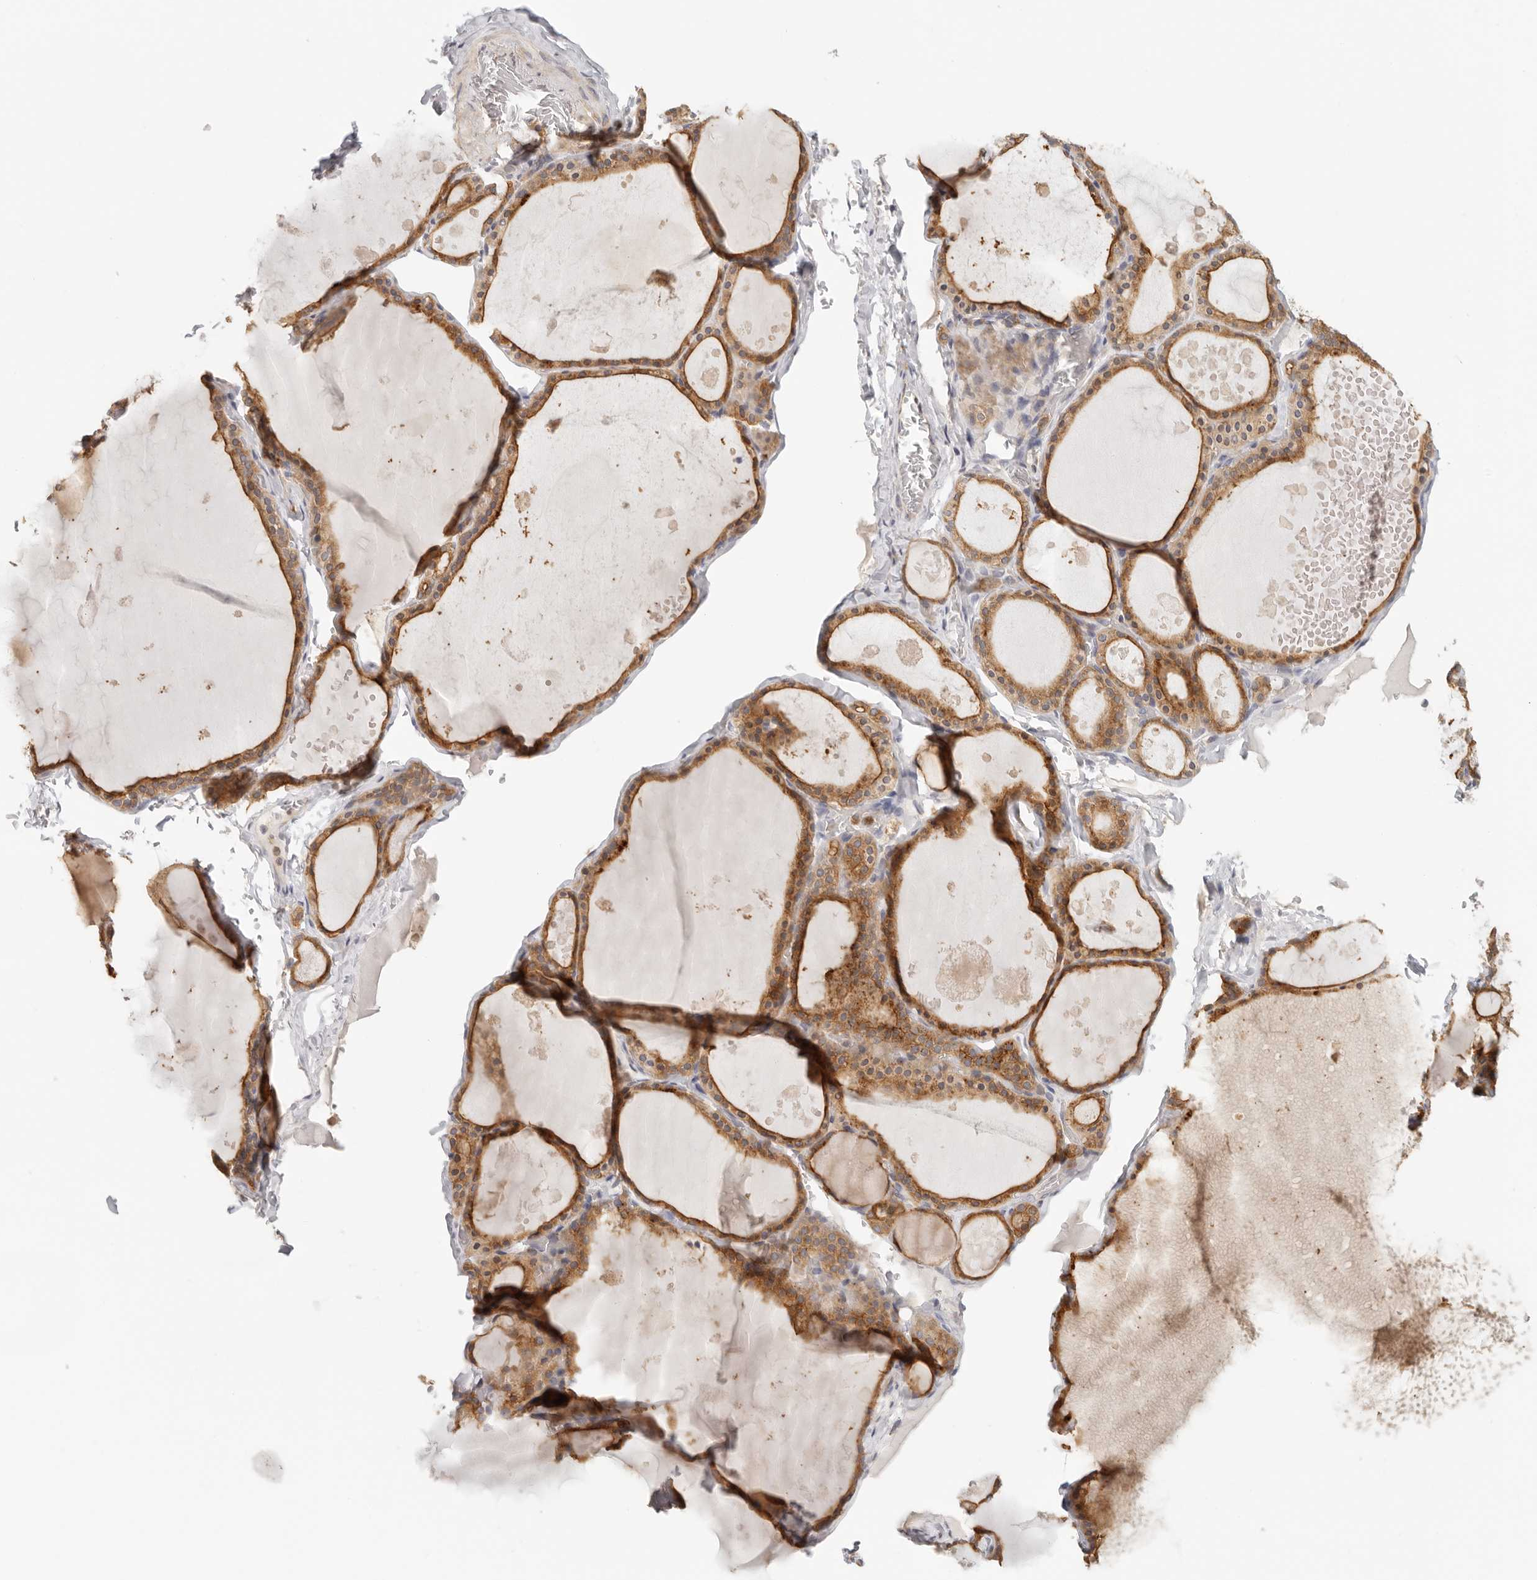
{"staining": {"intensity": "strong", "quantity": ">75%", "location": "cytoplasmic/membranous"}, "tissue": "thyroid gland", "cell_type": "Glandular cells", "image_type": "normal", "snomed": [{"axis": "morphology", "description": "Normal tissue, NOS"}, {"axis": "topography", "description": "Thyroid gland"}], "caption": "Brown immunohistochemical staining in benign thyroid gland exhibits strong cytoplasmic/membranous staining in about >75% of glandular cells. The protein of interest is stained brown, and the nuclei are stained in blue (DAB IHC with brightfield microscopy, high magnification).", "gene": "ANXA9", "patient": {"sex": "male", "age": 56}}